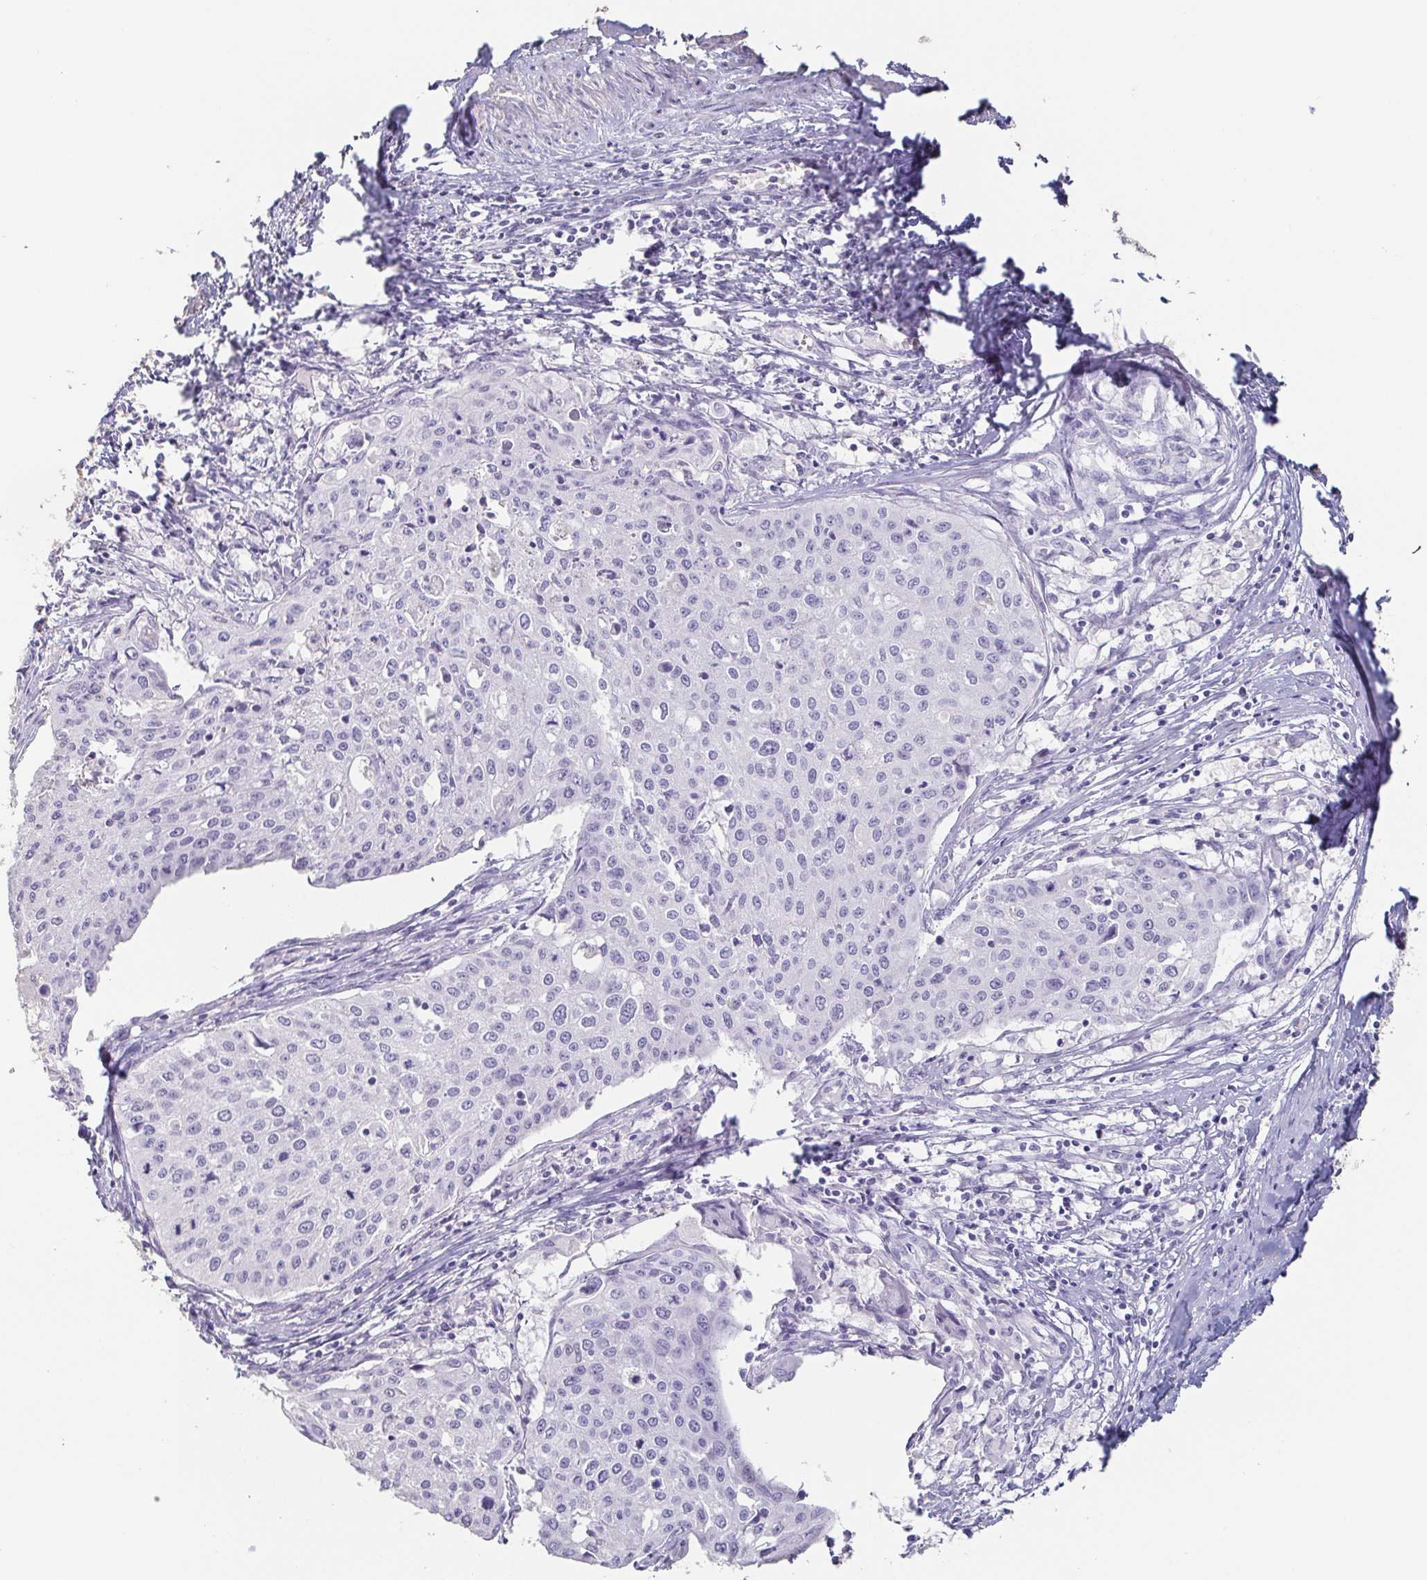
{"staining": {"intensity": "negative", "quantity": "none", "location": "none"}, "tissue": "cervical cancer", "cell_type": "Tumor cells", "image_type": "cancer", "snomed": [{"axis": "morphology", "description": "Squamous cell carcinoma, NOS"}, {"axis": "topography", "description": "Cervix"}], "caption": "This is a micrograph of immunohistochemistry (IHC) staining of cervical cancer (squamous cell carcinoma), which shows no staining in tumor cells.", "gene": "BPIFA2", "patient": {"sex": "female", "age": 38}}